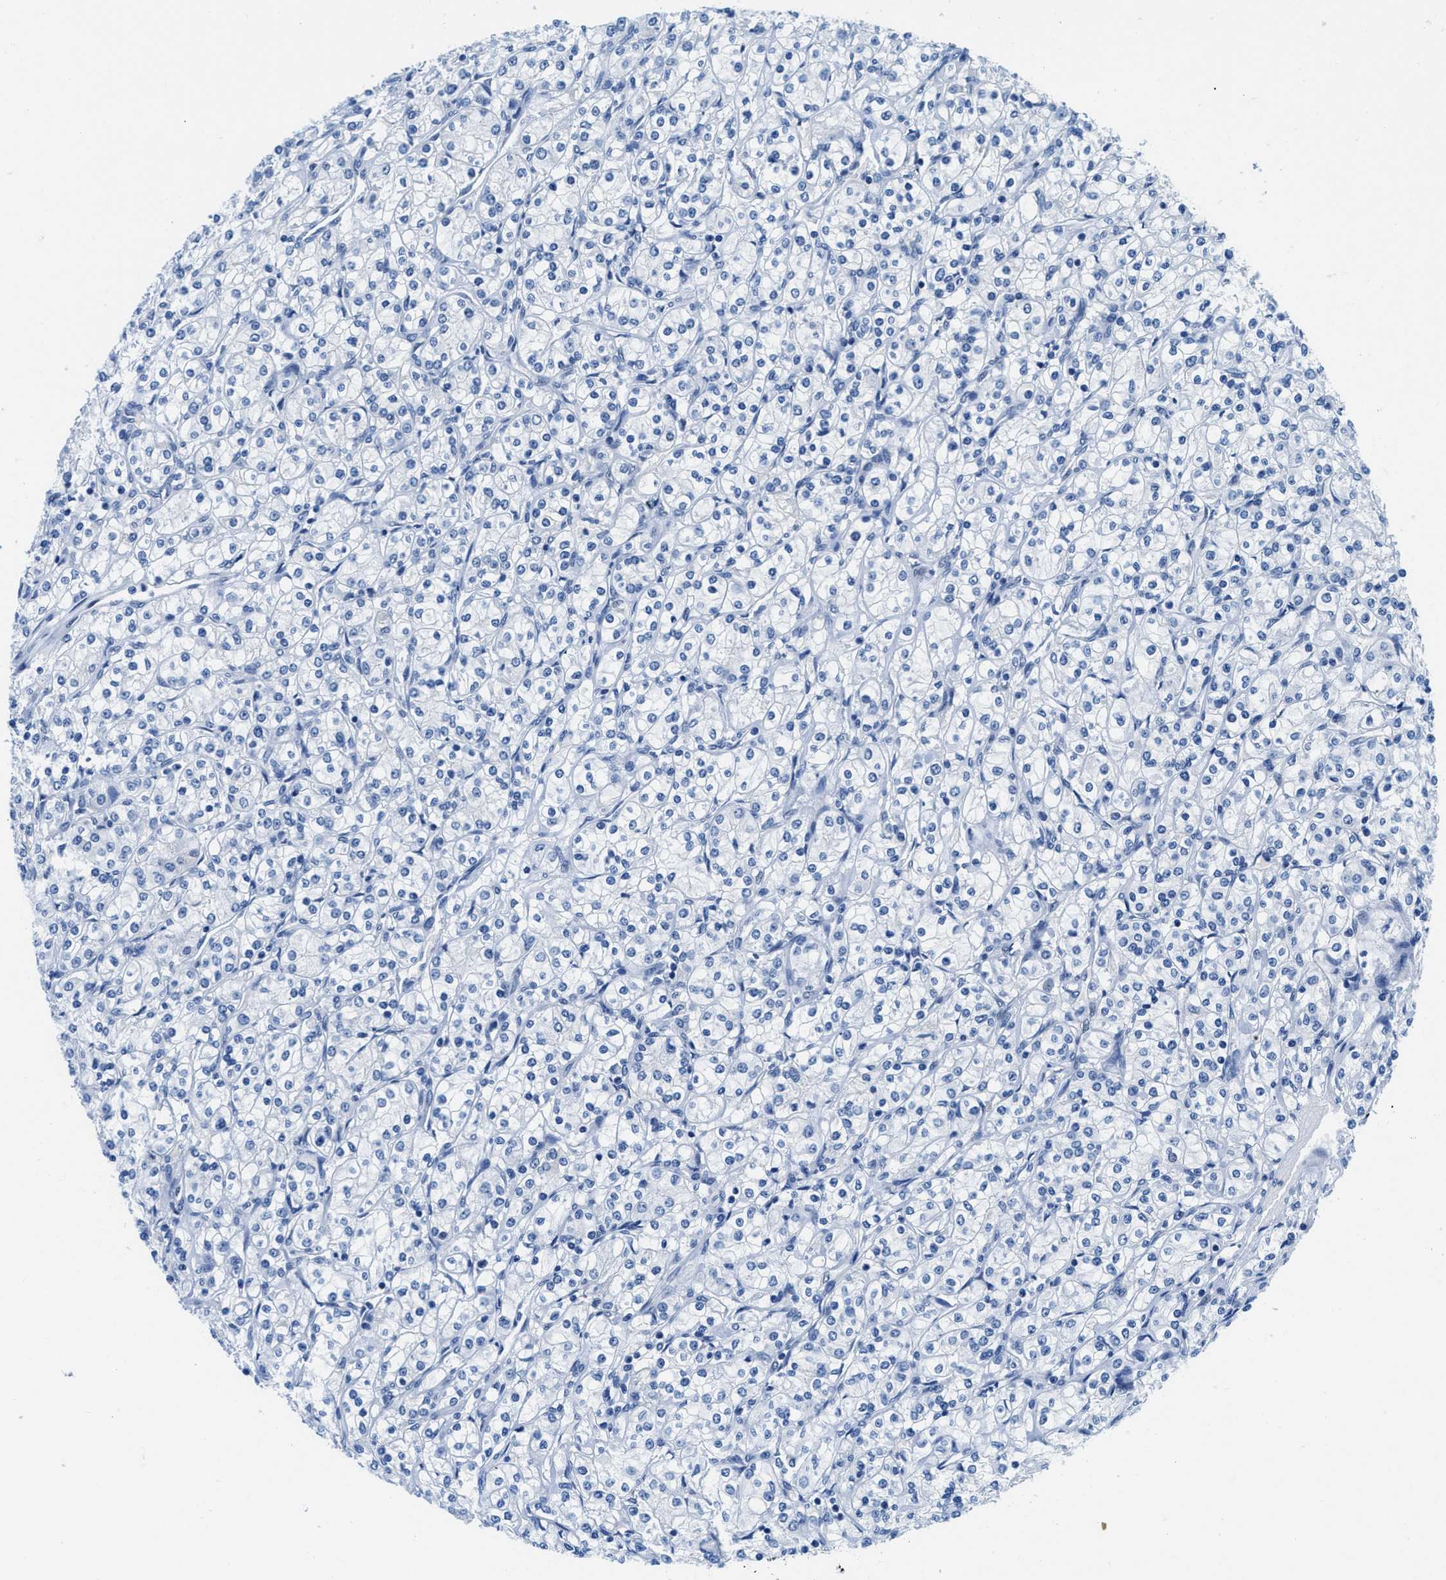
{"staining": {"intensity": "negative", "quantity": "none", "location": "none"}, "tissue": "renal cancer", "cell_type": "Tumor cells", "image_type": "cancer", "snomed": [{"axis": "morphology", "description": "Adenocarcinoma, NOS"}, {"axis": "topography", "description": "Kidney"}], "caption": "A histopathology image of human renal cancer is negative for staining in tumor cells.", "gene": "SMARCAD1", "patient": {"sex": "male", "age": 77}}